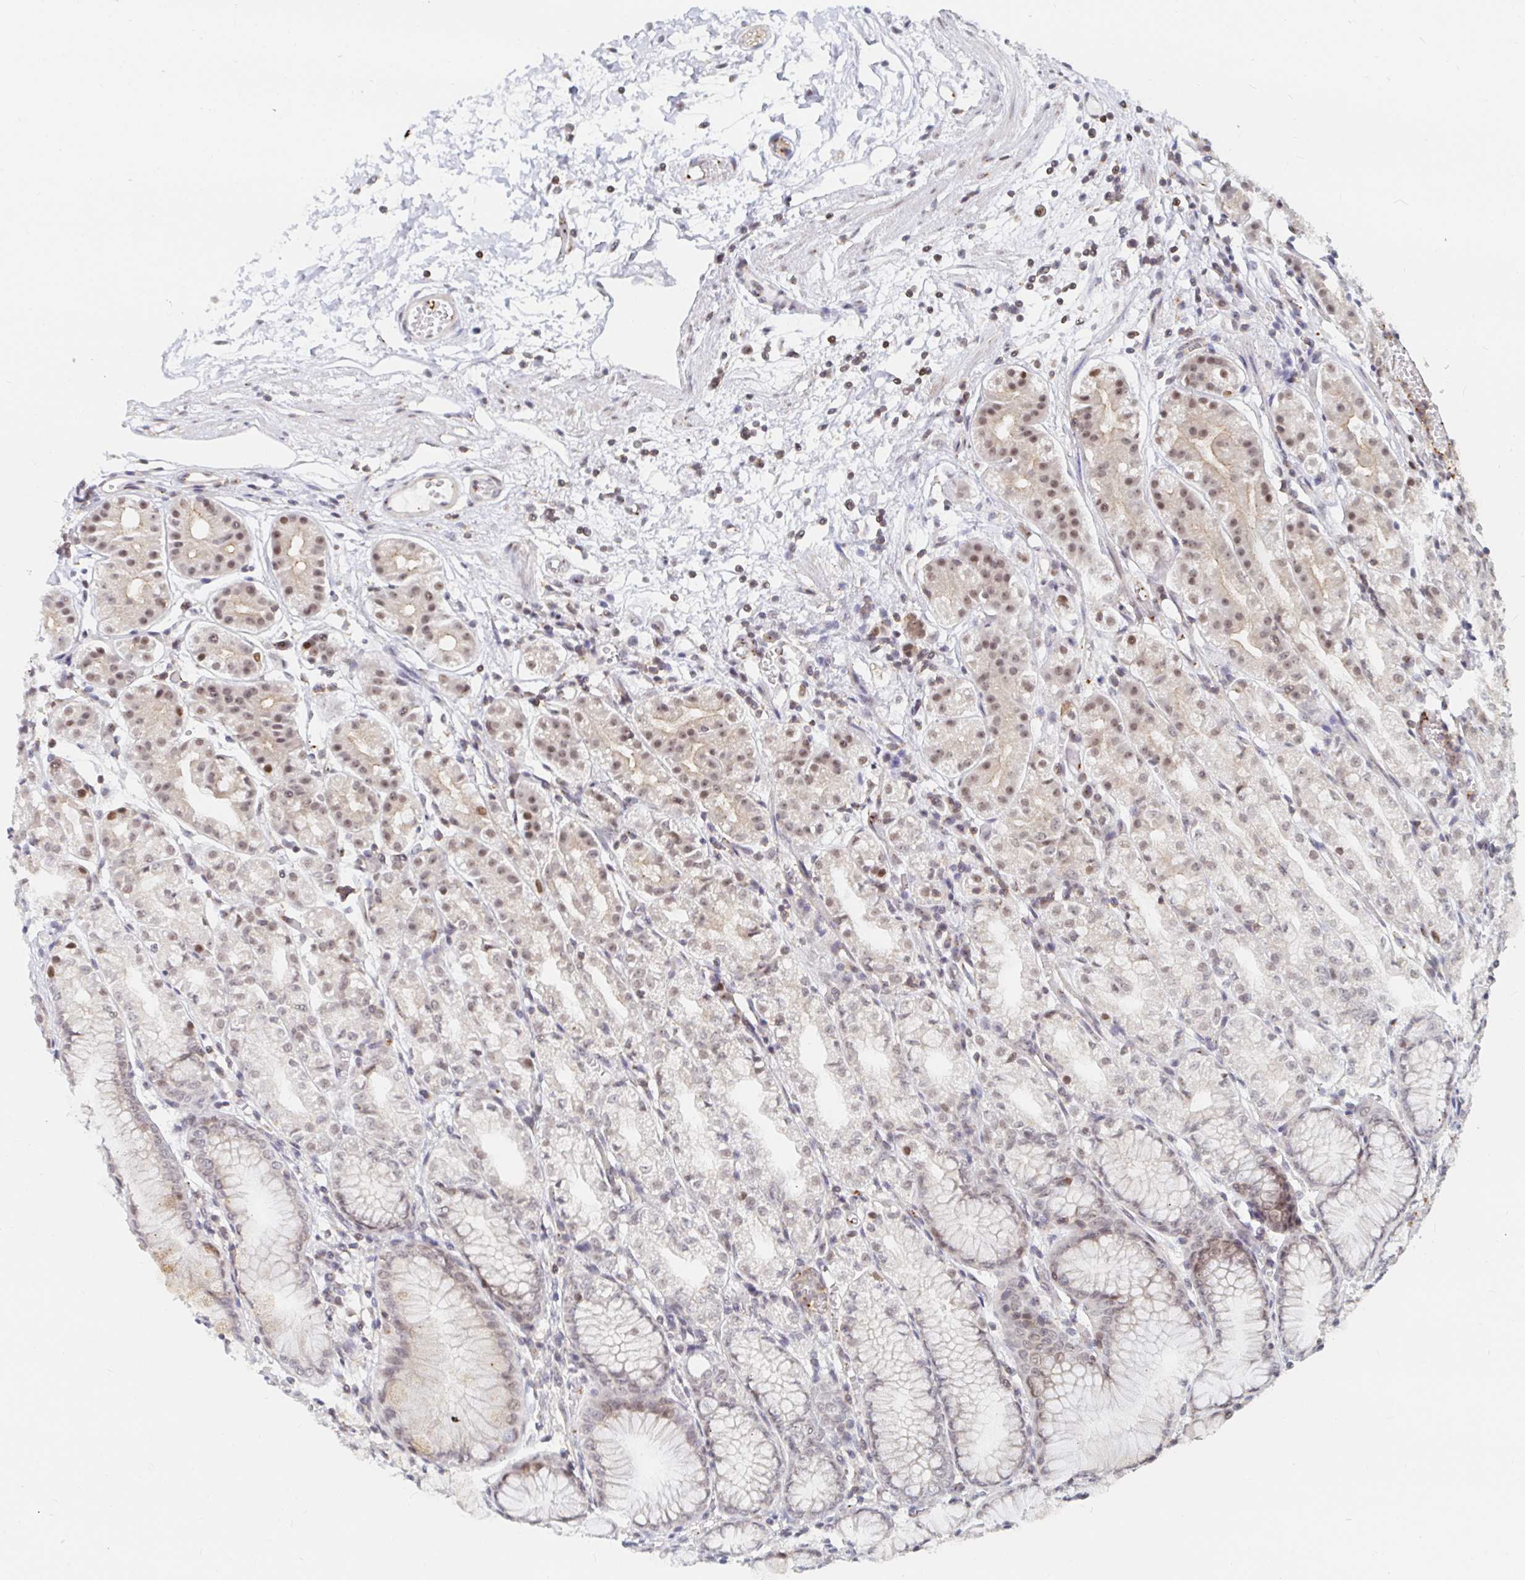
{"staining": {"intensity": "moderate", "quantity": ">75%", "location": "nuclear"}, "tissue": "stomach", "cell_type": "Glandular cells", "image_type": "normal", "snomed": [{"axis": "morphology", "description": "Normal tissue, NOS"}, {"axis": "topography", "description": "Stomach"}], "caption": "This is a histology image of IHC staining of normal stomach, which shows moderate staining in the nuclear of glandular cells.", "gene": "CHD2", "patient": {"sex": "female", "age": 57}}